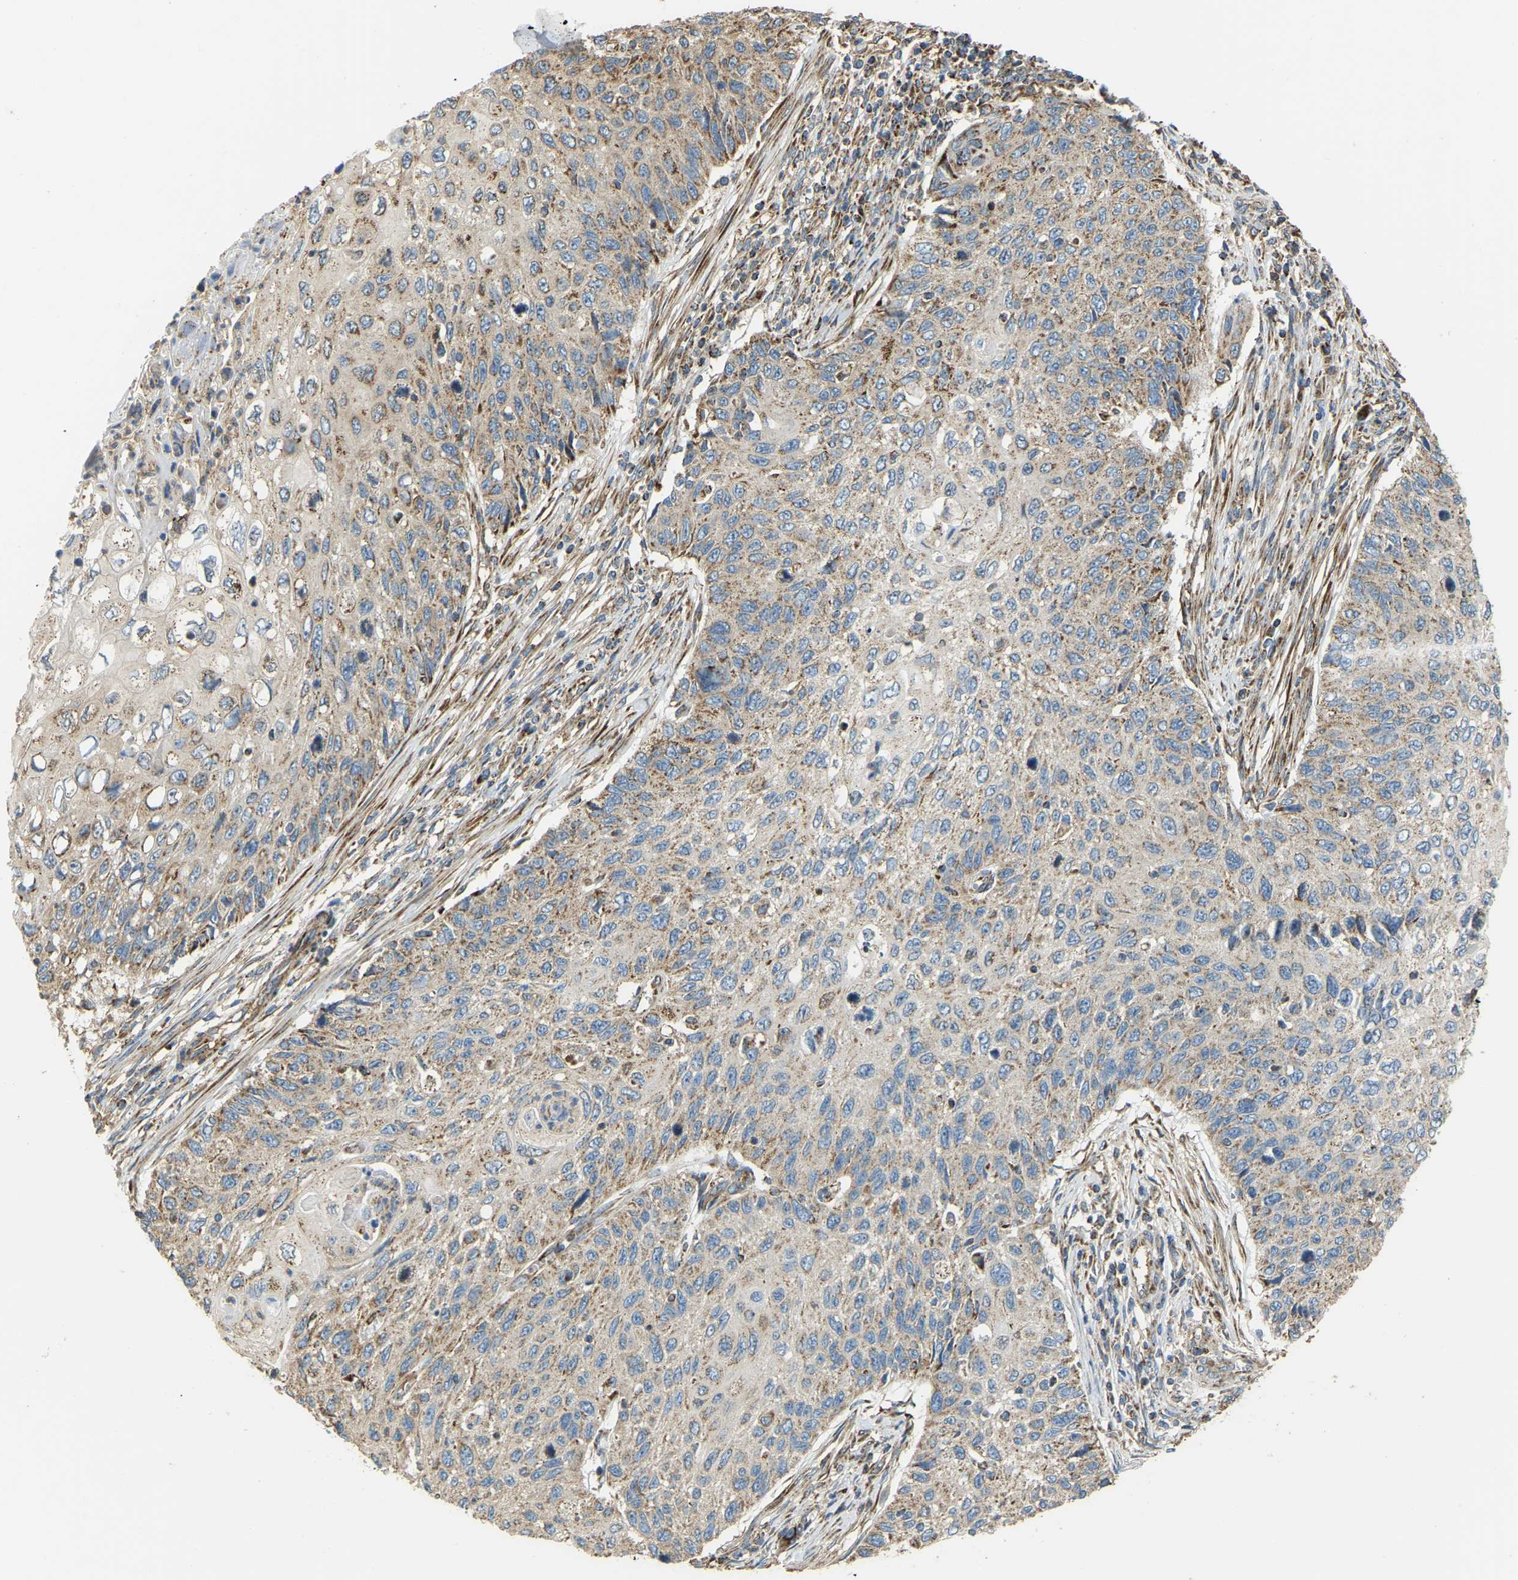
{"staining": {"intensity": "weak", "quantity": ">75%", "location": "cytoplasmic/membranous"}, "tissue": "cervical cancer", "cell_type": "Tumor cells", "image_type": "cancer", "snomed": [{"axis": "morphology", "description": "Squamous cell carcinoma, NOS"}, {"axis": "topography", "description": "Cervix"}], "caption": "Protein staining by IHC reveals weak cytoplasmic/membranous staining in approximately >75% of tumor cells in cervical cancer (squamous cell carcinoma). (DAB (3,3'-diaminobenzidine) IHC with brightfield microscopy, high magnification).", "gene": "PSMD7", "patient": {"sex": "female", "age": 70}}